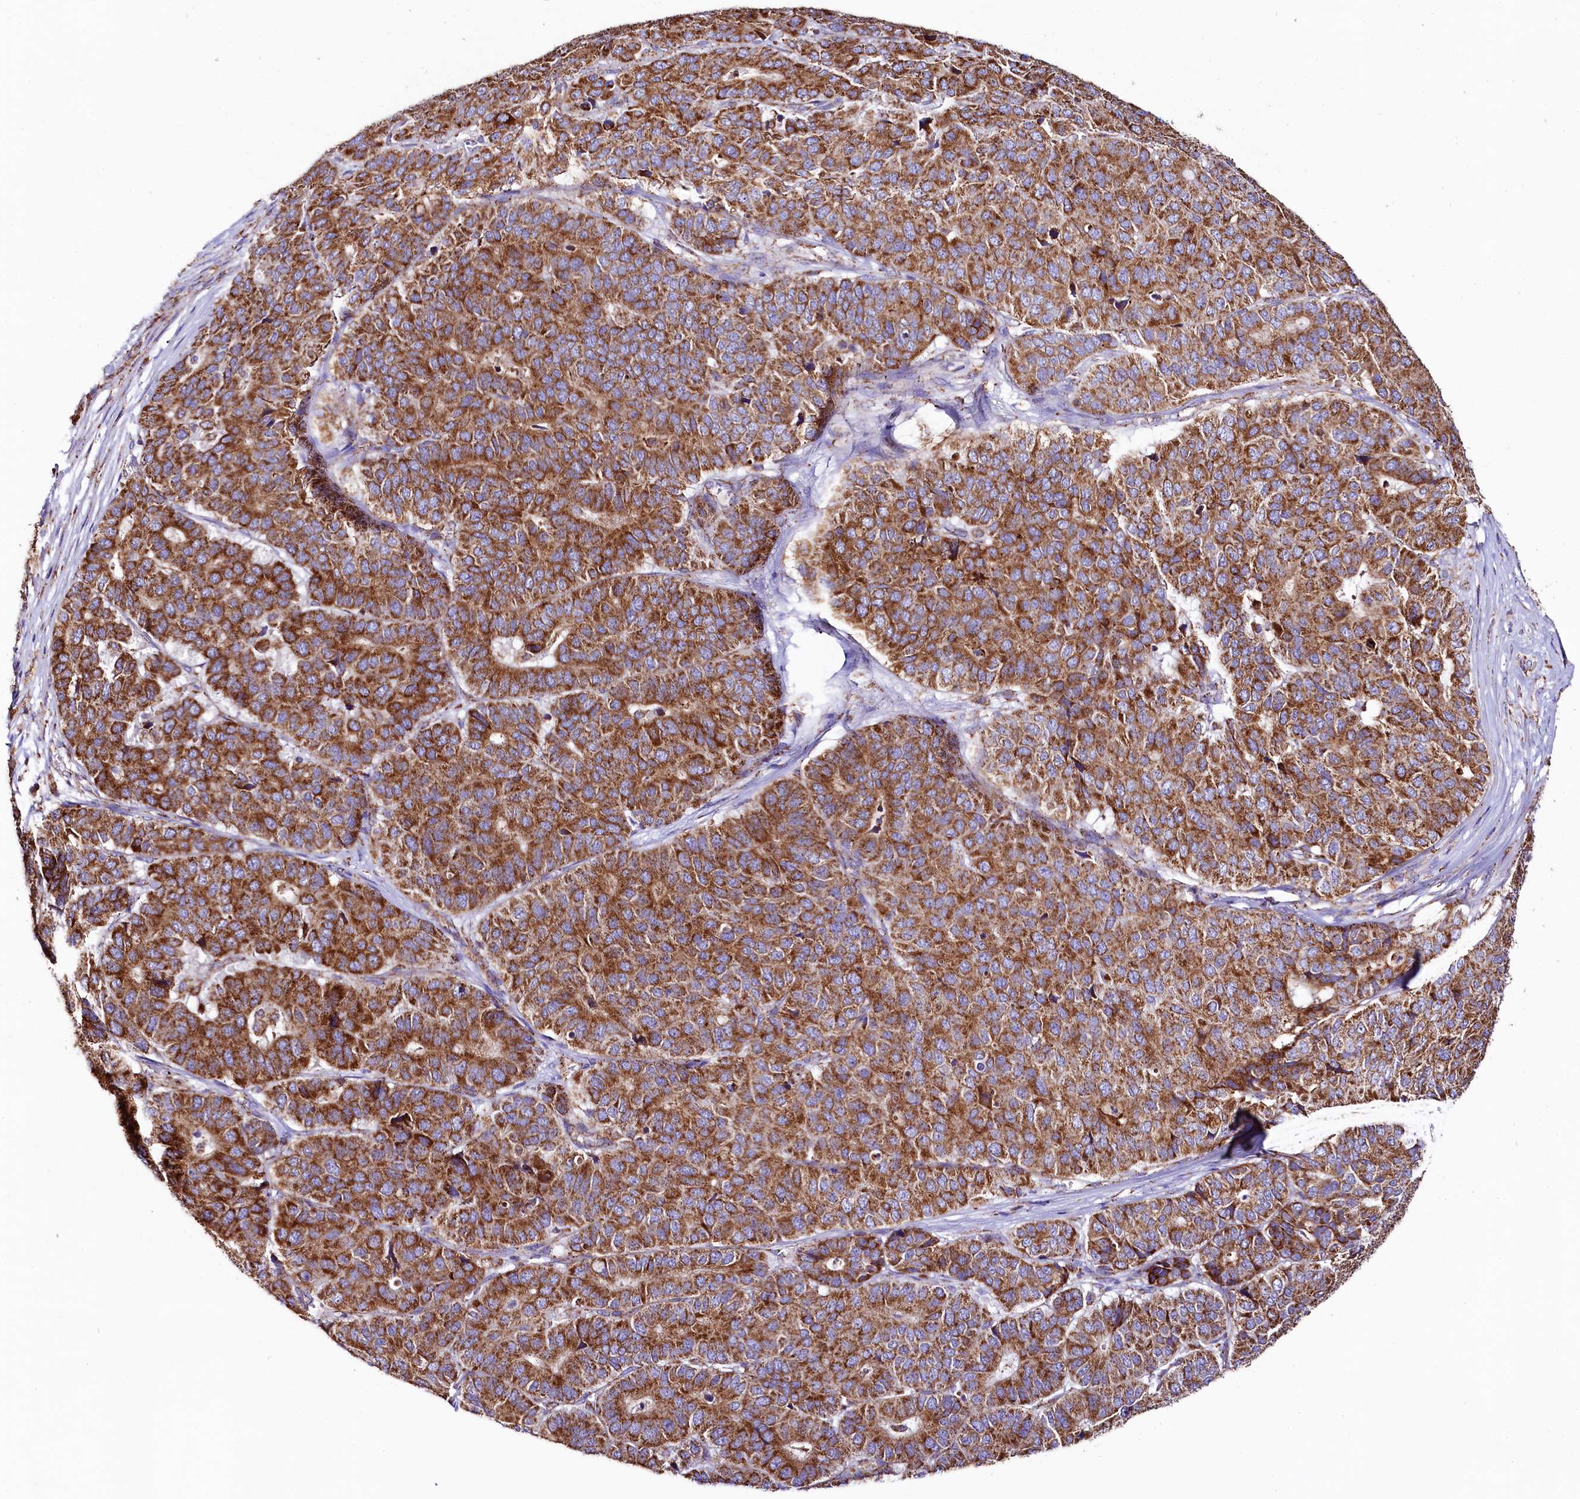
{"staining": {"intensity": "strong", "quantity": ">75%", "location": "cytoplasmic/membranous"}, "tissue": "pancreatic cancer", "cell_type": "Tumor cells", "image_type": "cancer", "snomed": [{"axis": "morphology", "description": "Adenocarcinoma, NOS"}, {"axis": "topography", "description": "Pancreas"}], "caption": "Adenocarcinoma (pancreatic) stained with a protein marker shows strong staining in tumor cells.", "gene": "APLP2", "patient": {"sex": "male", "age": 50}}